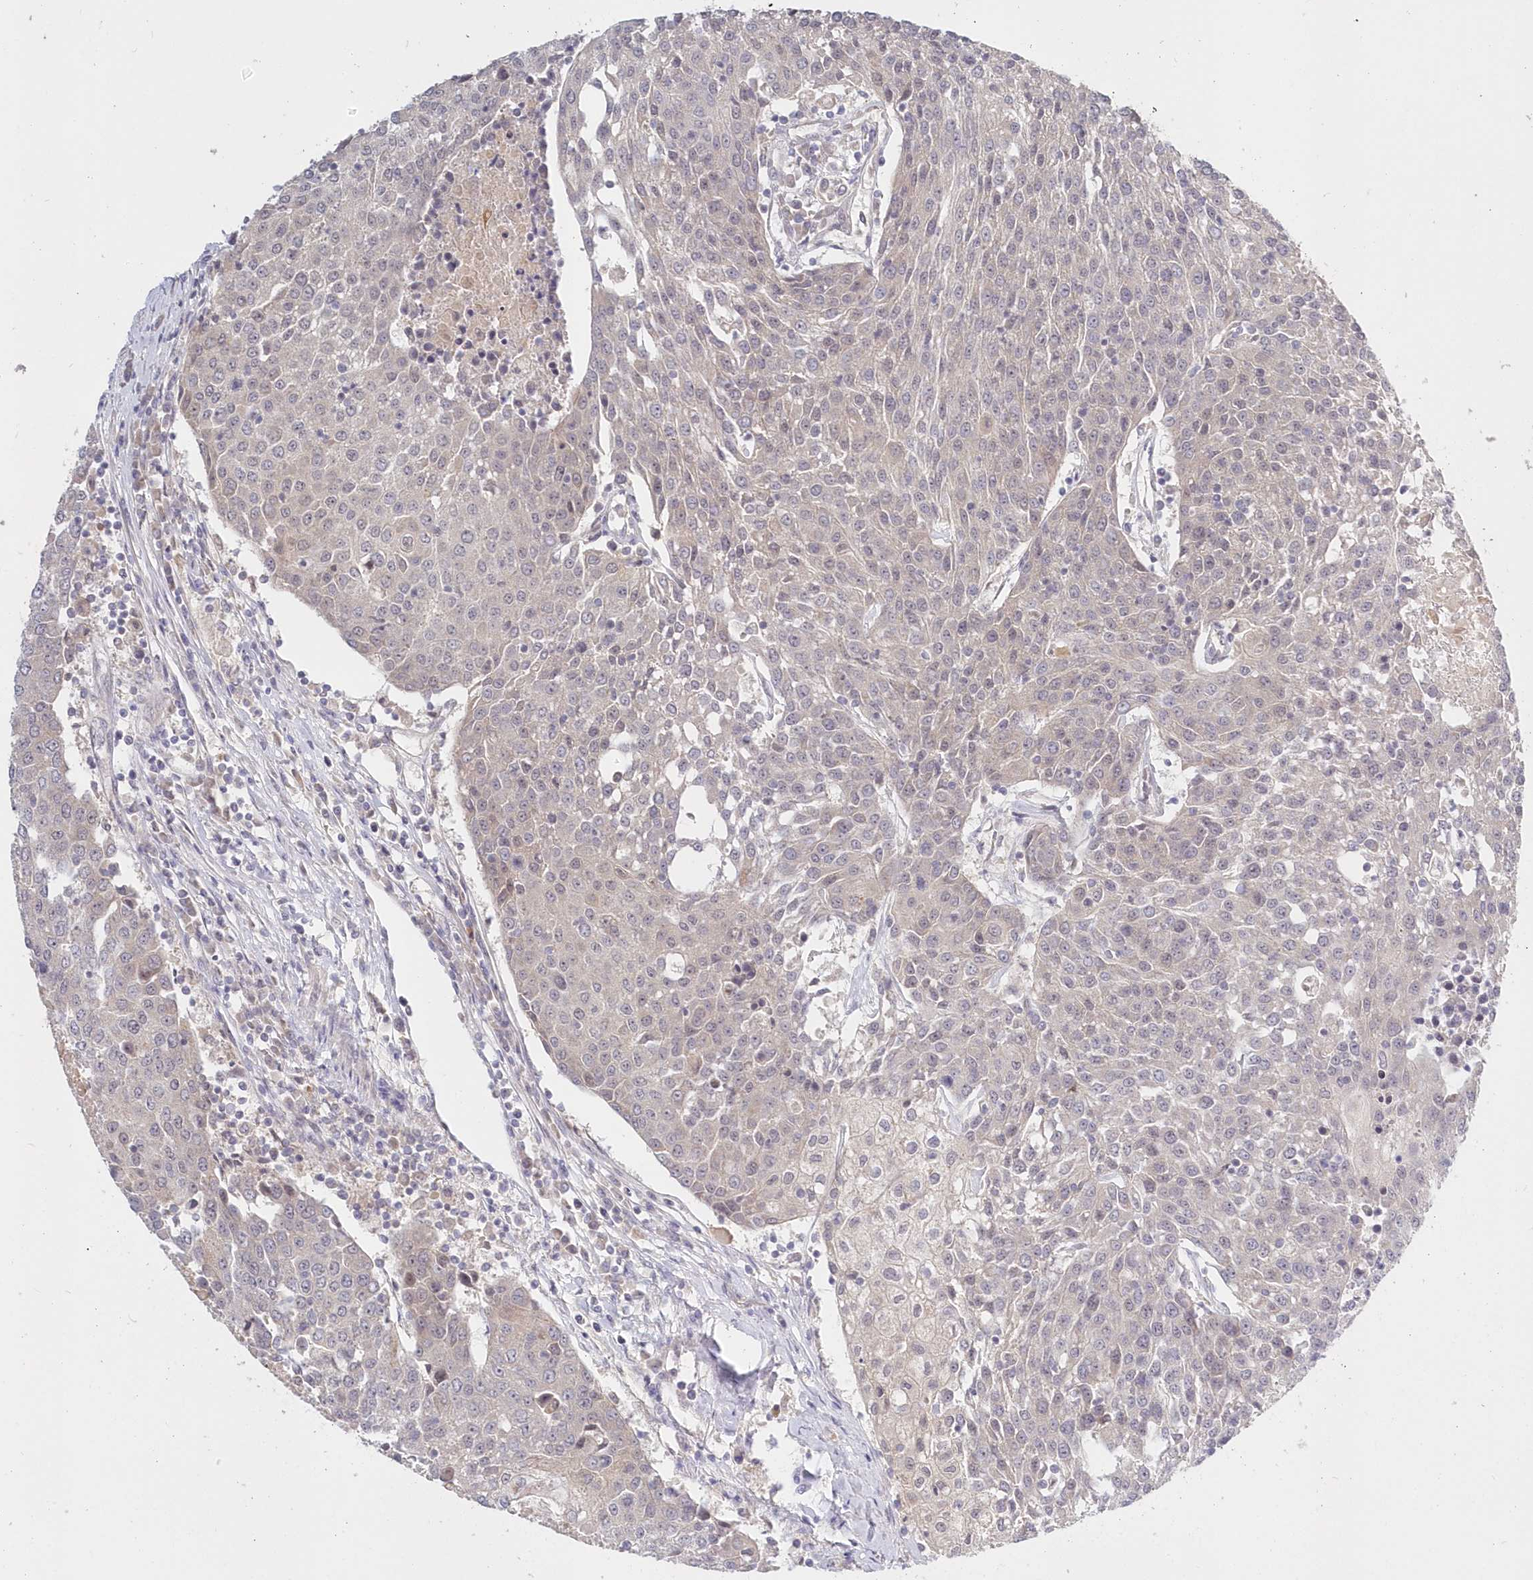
{"staining": {"intensity": "negative", "quantity": "none", "location": "none"}, "tissue": "urothelial cancer", "cell_type": "Tumor cells", "image_type": "cancer", "snomed": [{"axis": "morphology", "description": "Urothelial carcinoma, High grade"}, {"axis": "topography", "description": "Urinary bladder"}], "caption": "Tumor cells are negative for protein expression in human high-grade urothelial carcinoma.", "gene": "KATNA1", "patient": {"sex": "female", "age": 85}}